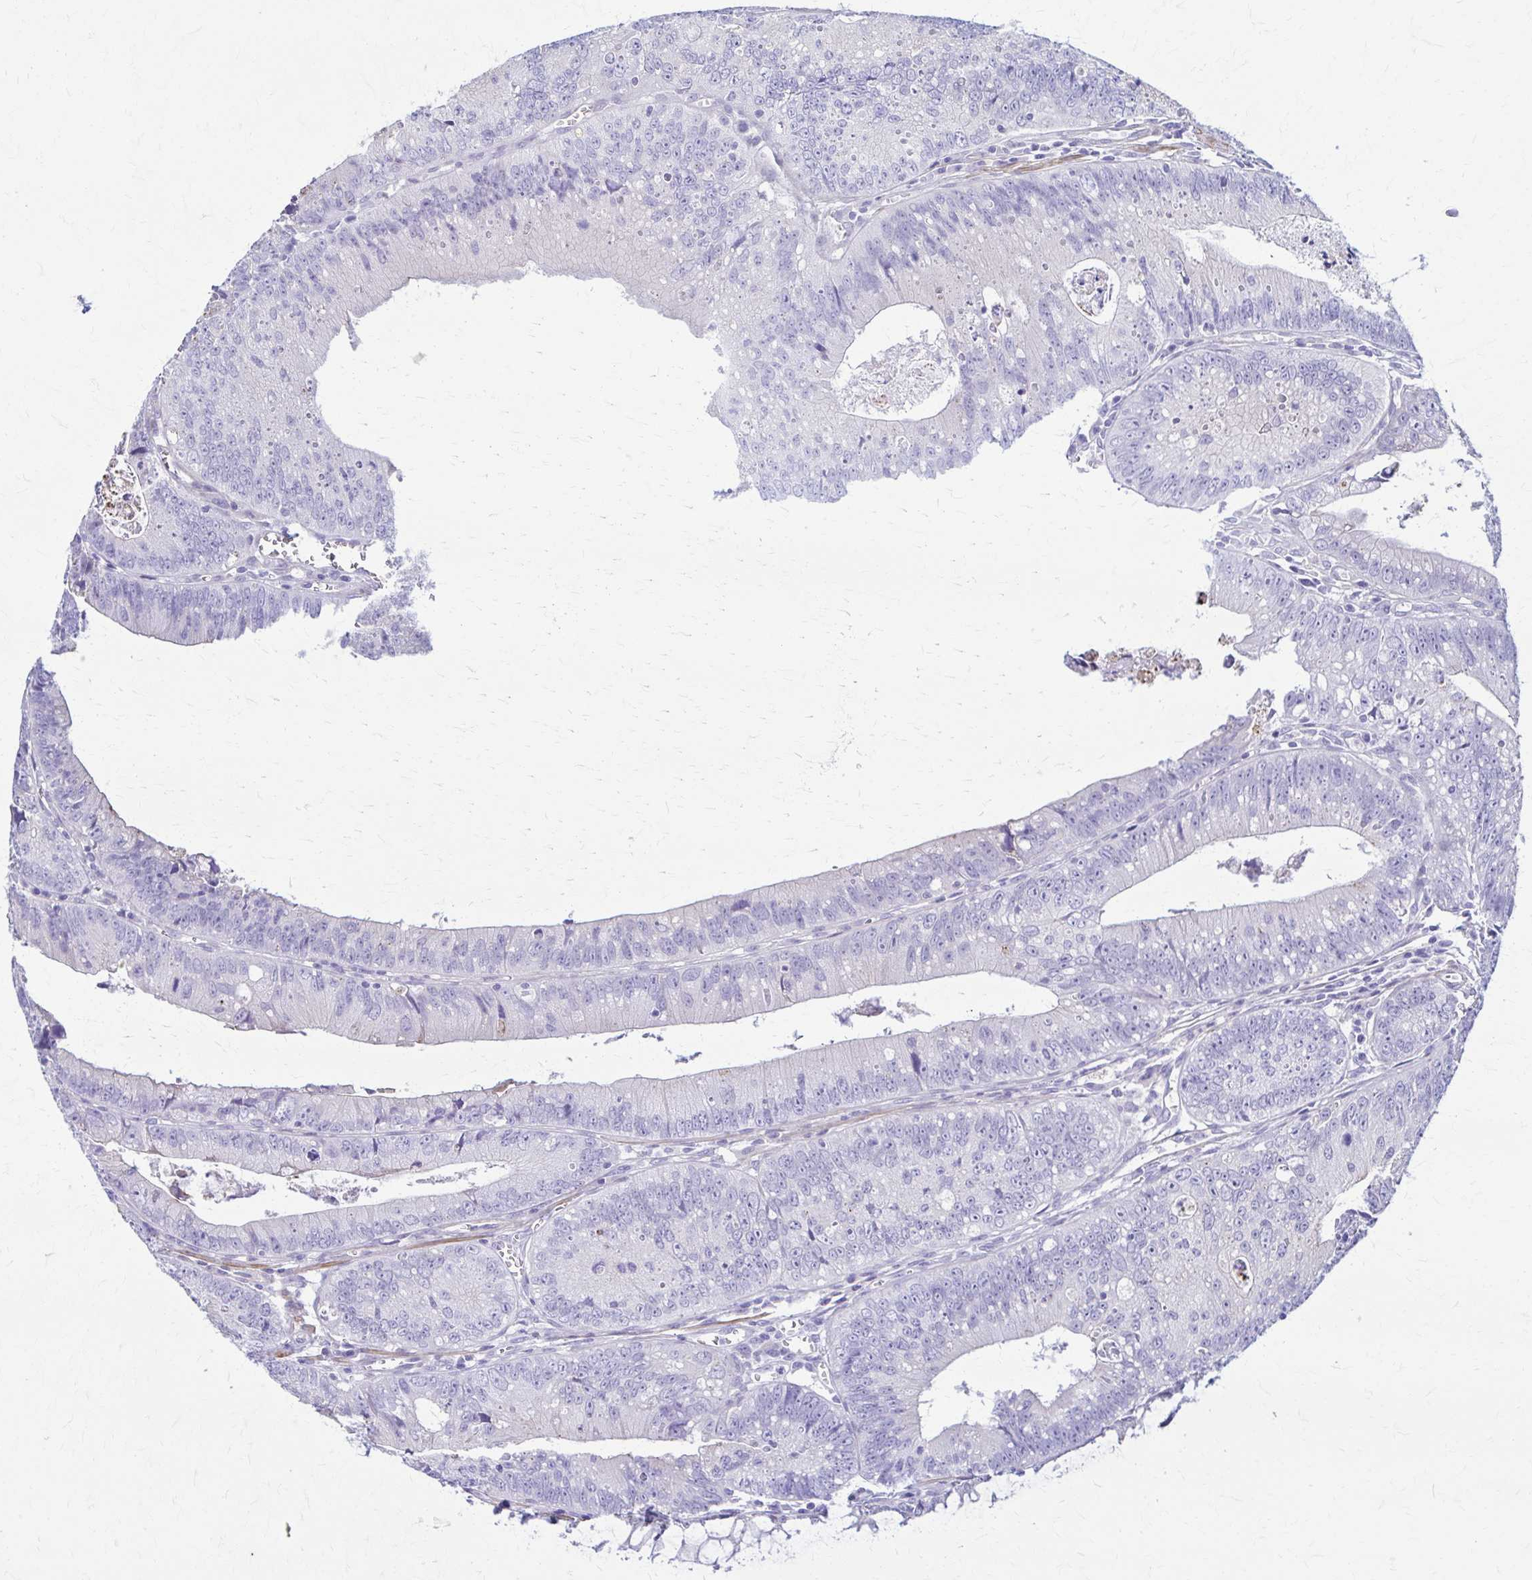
{"staining": {"intensity": "negative", "quantity": "none", "location": "none"}, "tissue": "colorectal cancer", "cell_type": "Tumor cells", "image_type": "cancer", "snomed": [{"axis": "morphology", "description": "Adenocarcinoma, NOS"}, {"axis": "topography", "description": "Rectum"}], "caption": "The immunohistochemistry (IHC) photomicrograph has no significant positivity in tumor cells of colorectal adenocarcinoma tissue. Brightfield microscopy of immunohistochemistry stained with DAB (brown) and hematoxylin (blue), captured at high magnification.", "gene": "DSP", "patient": {"sex": "female", "age": 81}}